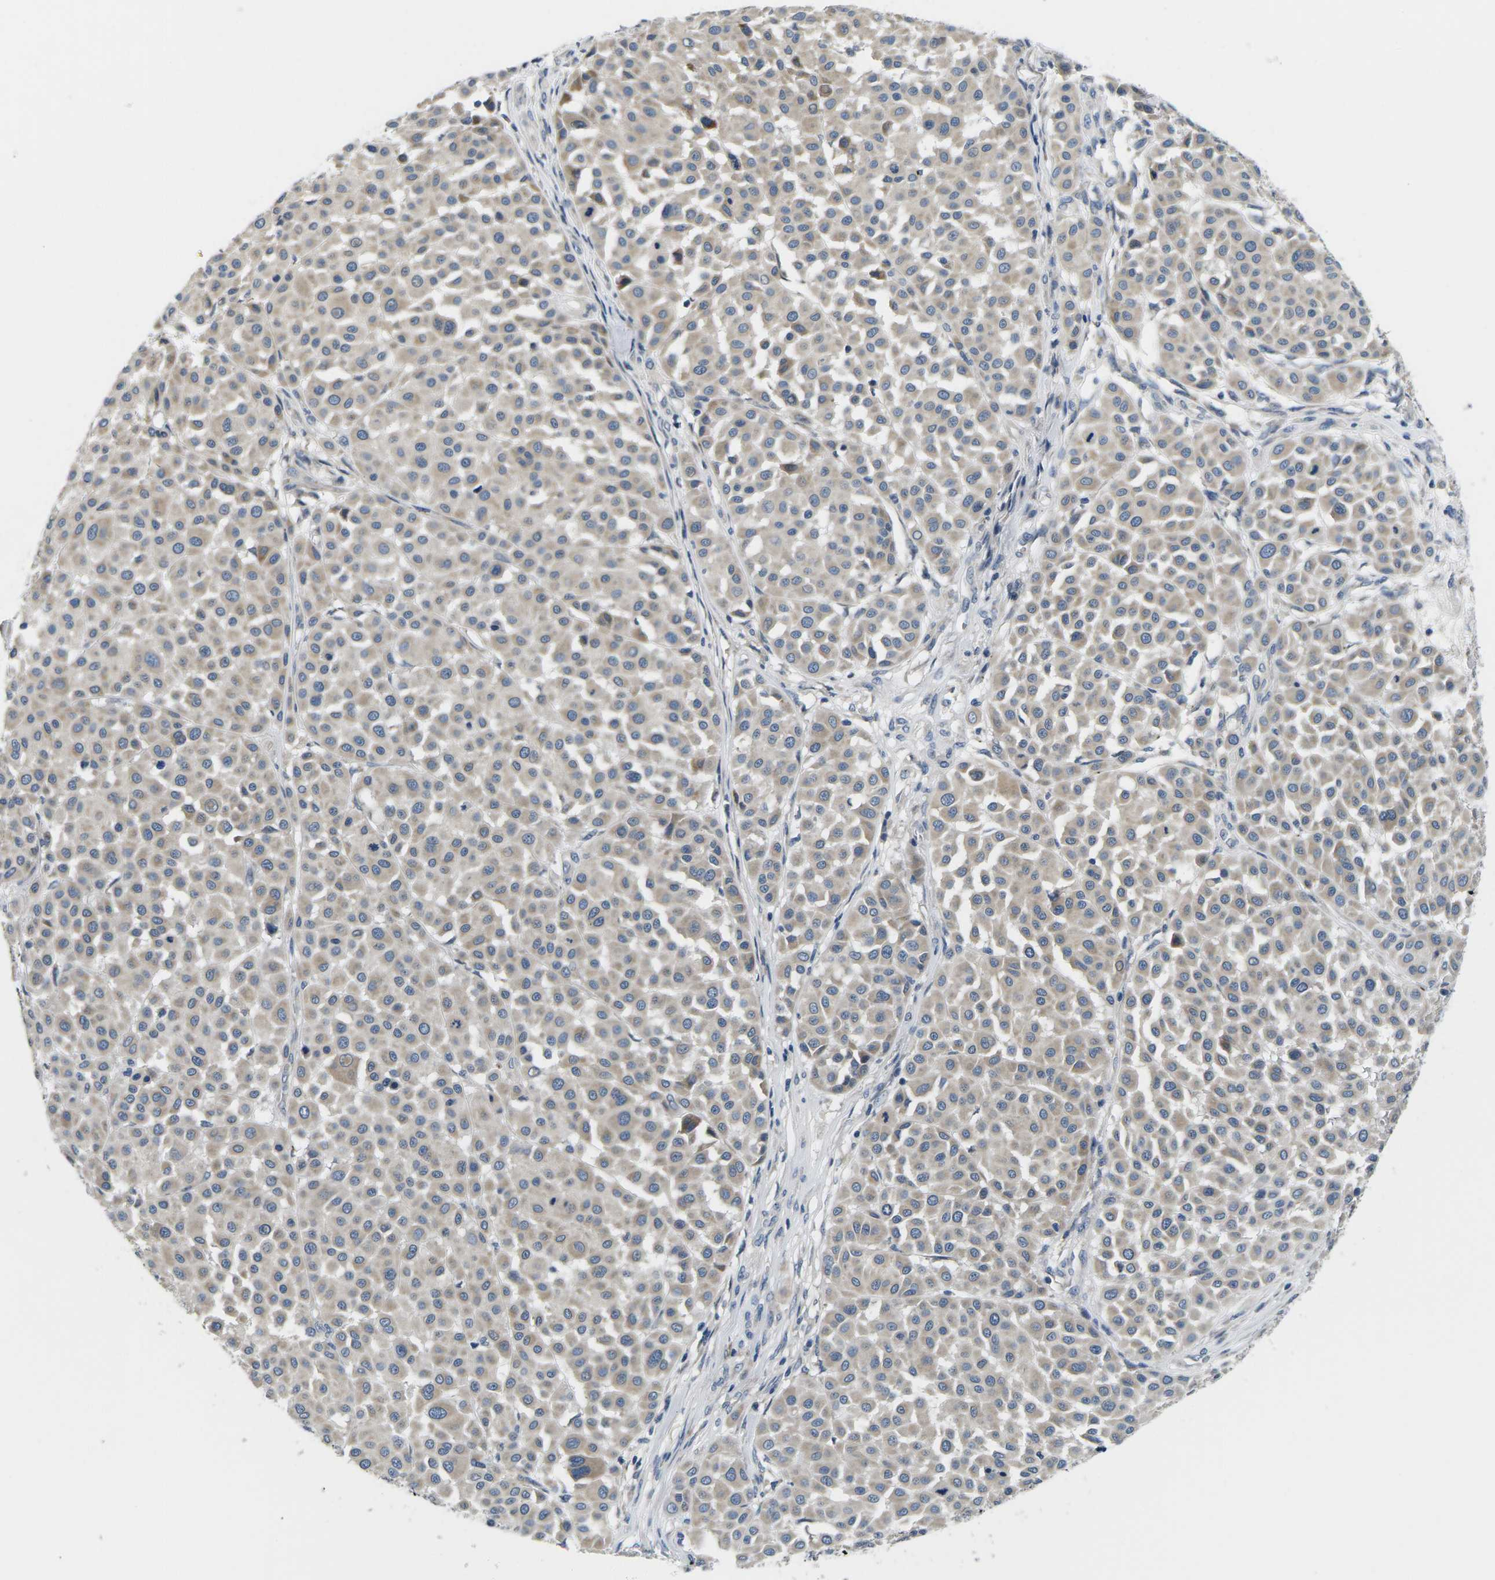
{"staining": {"intensity": "weak", "quantity": "25%-75%", "location": "cytoplasmic/membranous"}, "tissue": "melanoma", "cell_type": "Tumor cells", "image_type": "cancer", "snomed": [{"axis": "morphology", "description": "Malignant melanoma, Metastatic site"}, {"axis": "topography", "description": "Soft tissue"}], "caption": "Human melanoma stained with a protein marker exhibits weak staining in tumor cells.", "gene": "ERGIC3", "patient": {"sex": "male", "age": 41}}